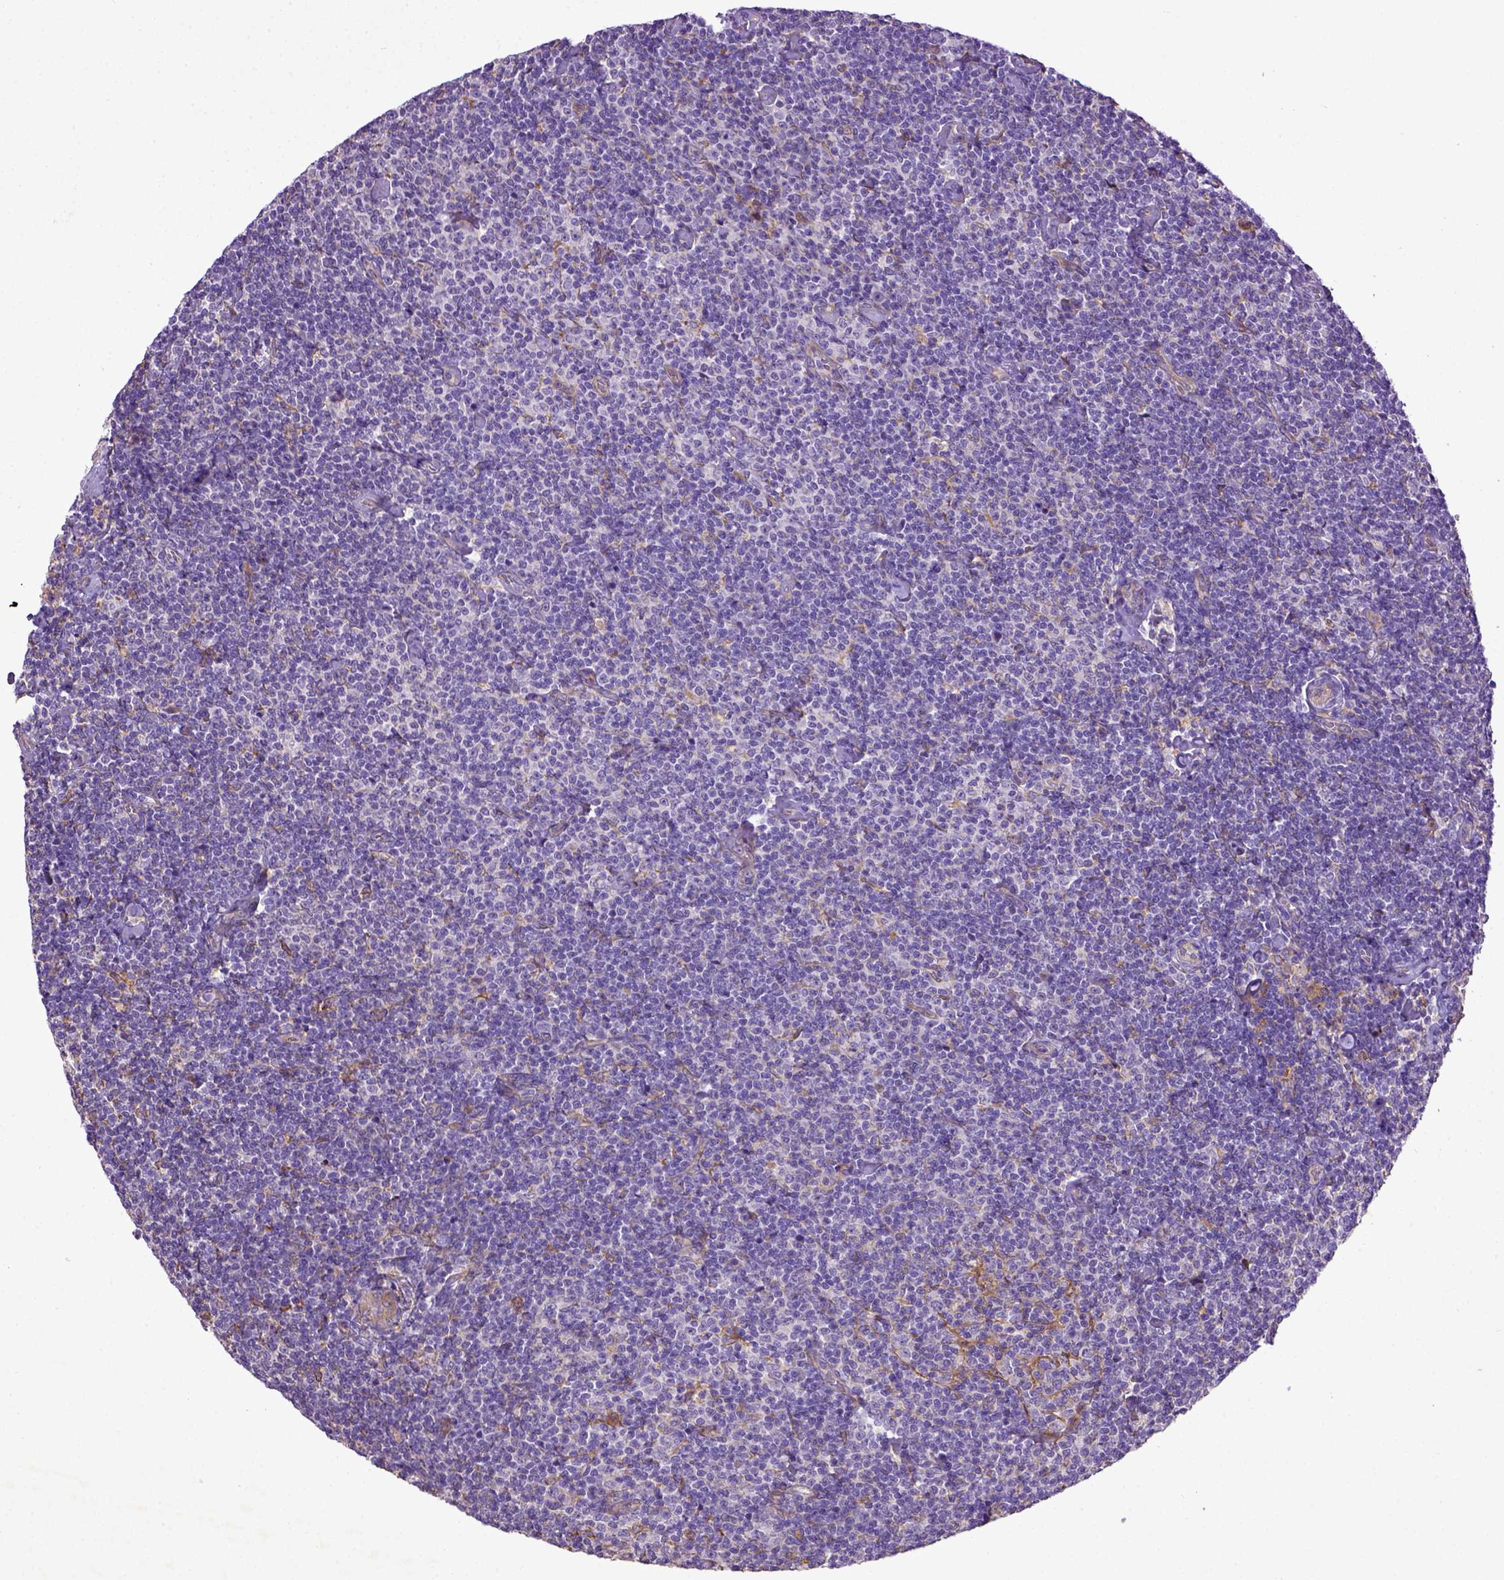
{"staining": {"intensity": "negative", "quantity": "none", "location": "none"}, "tissue": "lymphoma", "cell_type": "Tumor cells", "image_type": "cancer", "snomed": [{"axis": "morphology", "description": "Malignant lymphoma, non-Hodgkin's type, Low grade"}, {"axis": "topography", "description": "Lymph node"}], "caption": "Lymphoma was stained to show a protein in brown. There is no significant staining in tumor cells.", "gene": "DEPDC1B", "patient": {"sex": "male", "age": 81}}